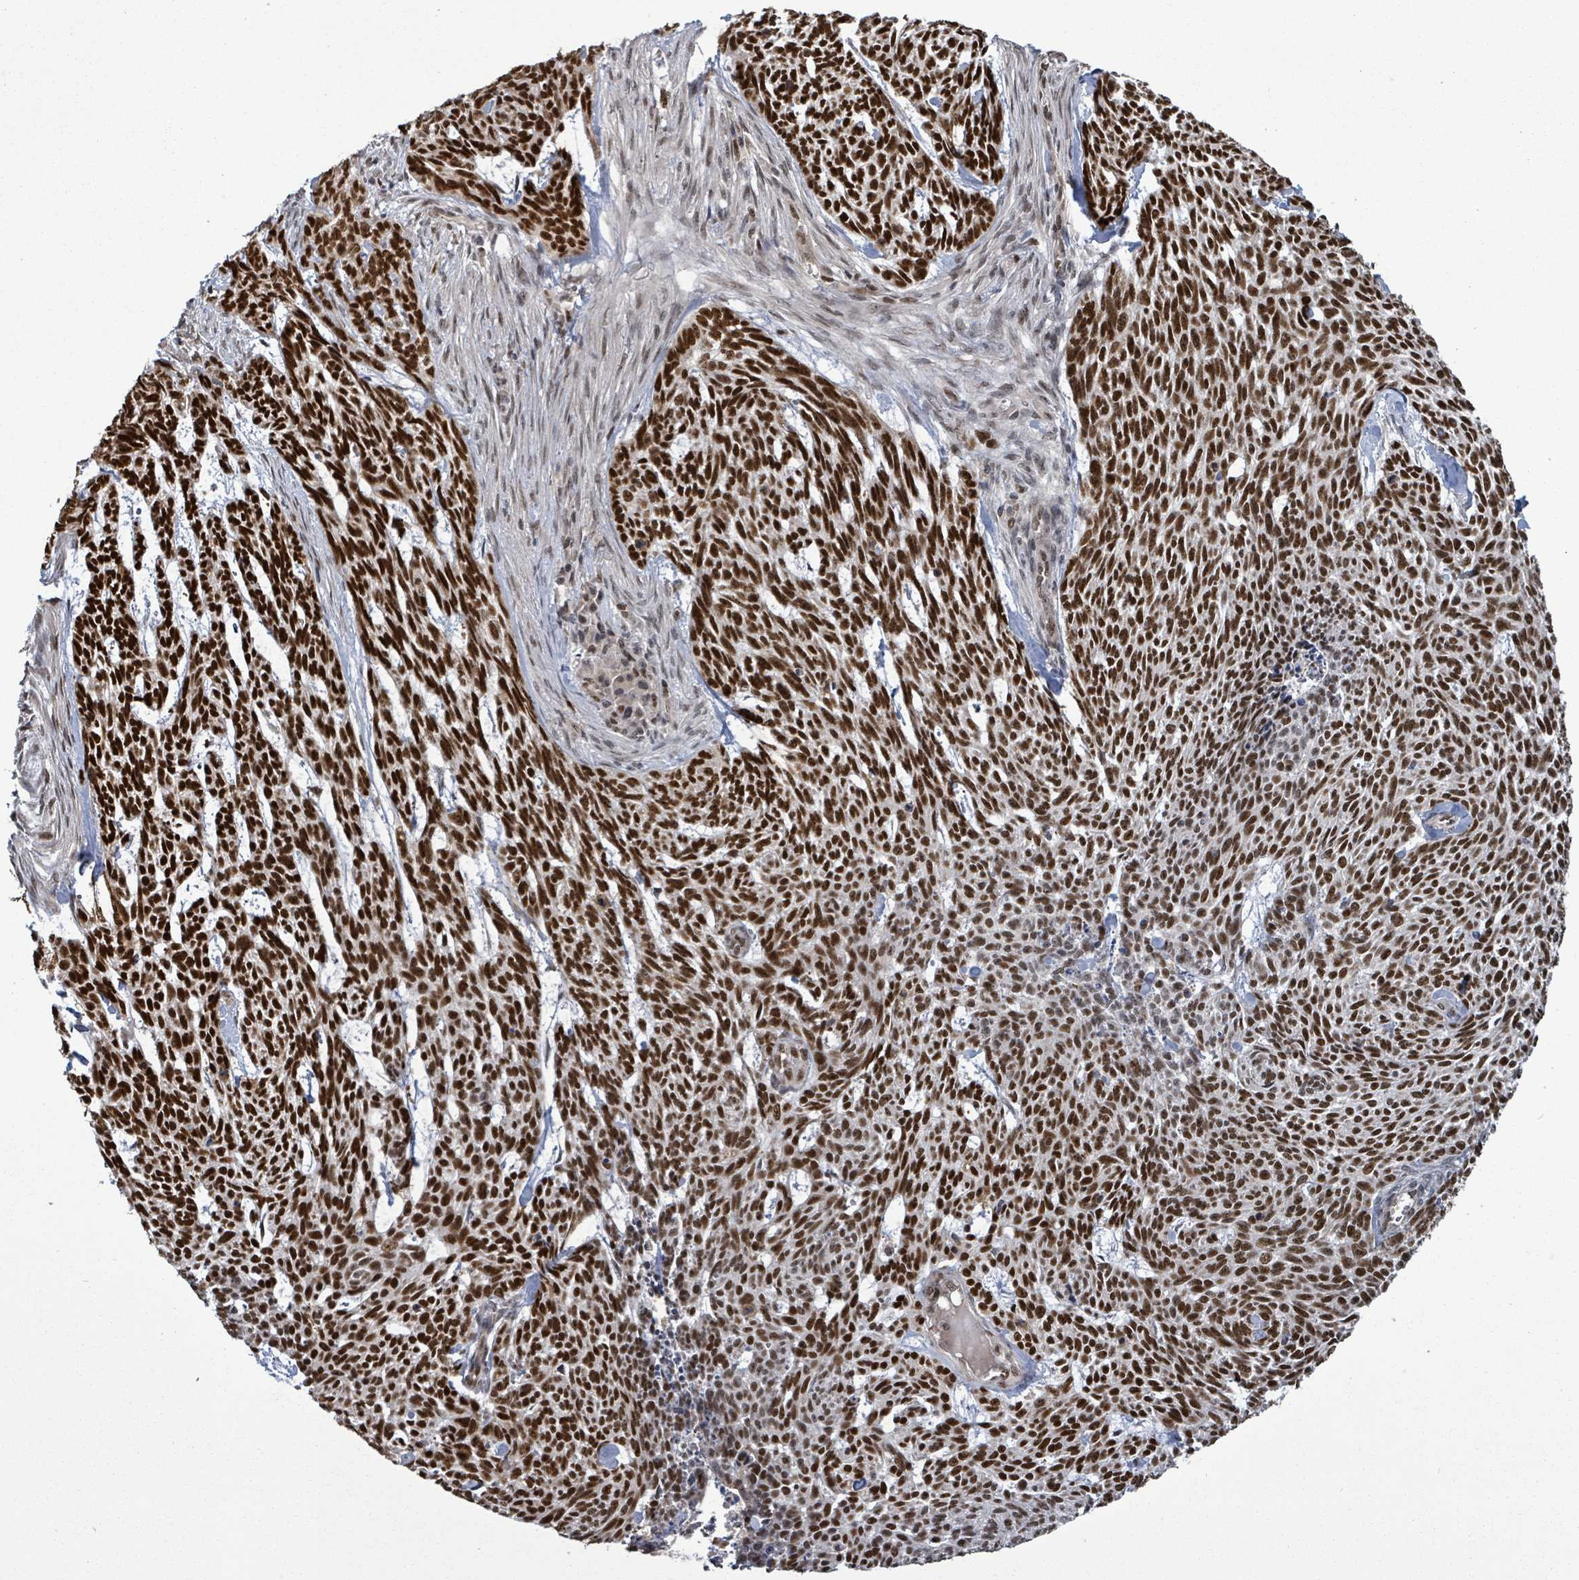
{"staining": {"intensity": "strong", "quantity": ">75%", "location": "nuclear"}, "tissue": "skin cancer", "cell_type": "Tumor cells", "image_type": "cancer", "snomed": [{"axis": "morphology", "description": "Basal cell carcinoma"}, {"axis": "topography", "description": "Skin"}], "caption": "Skin cancer (basal cell carcinoma) stained for a protein demonstrates strong nuclear positivity in tumor cells.", "gene": "PATZ1", "patient": {"sex": "female", "age": 93}}